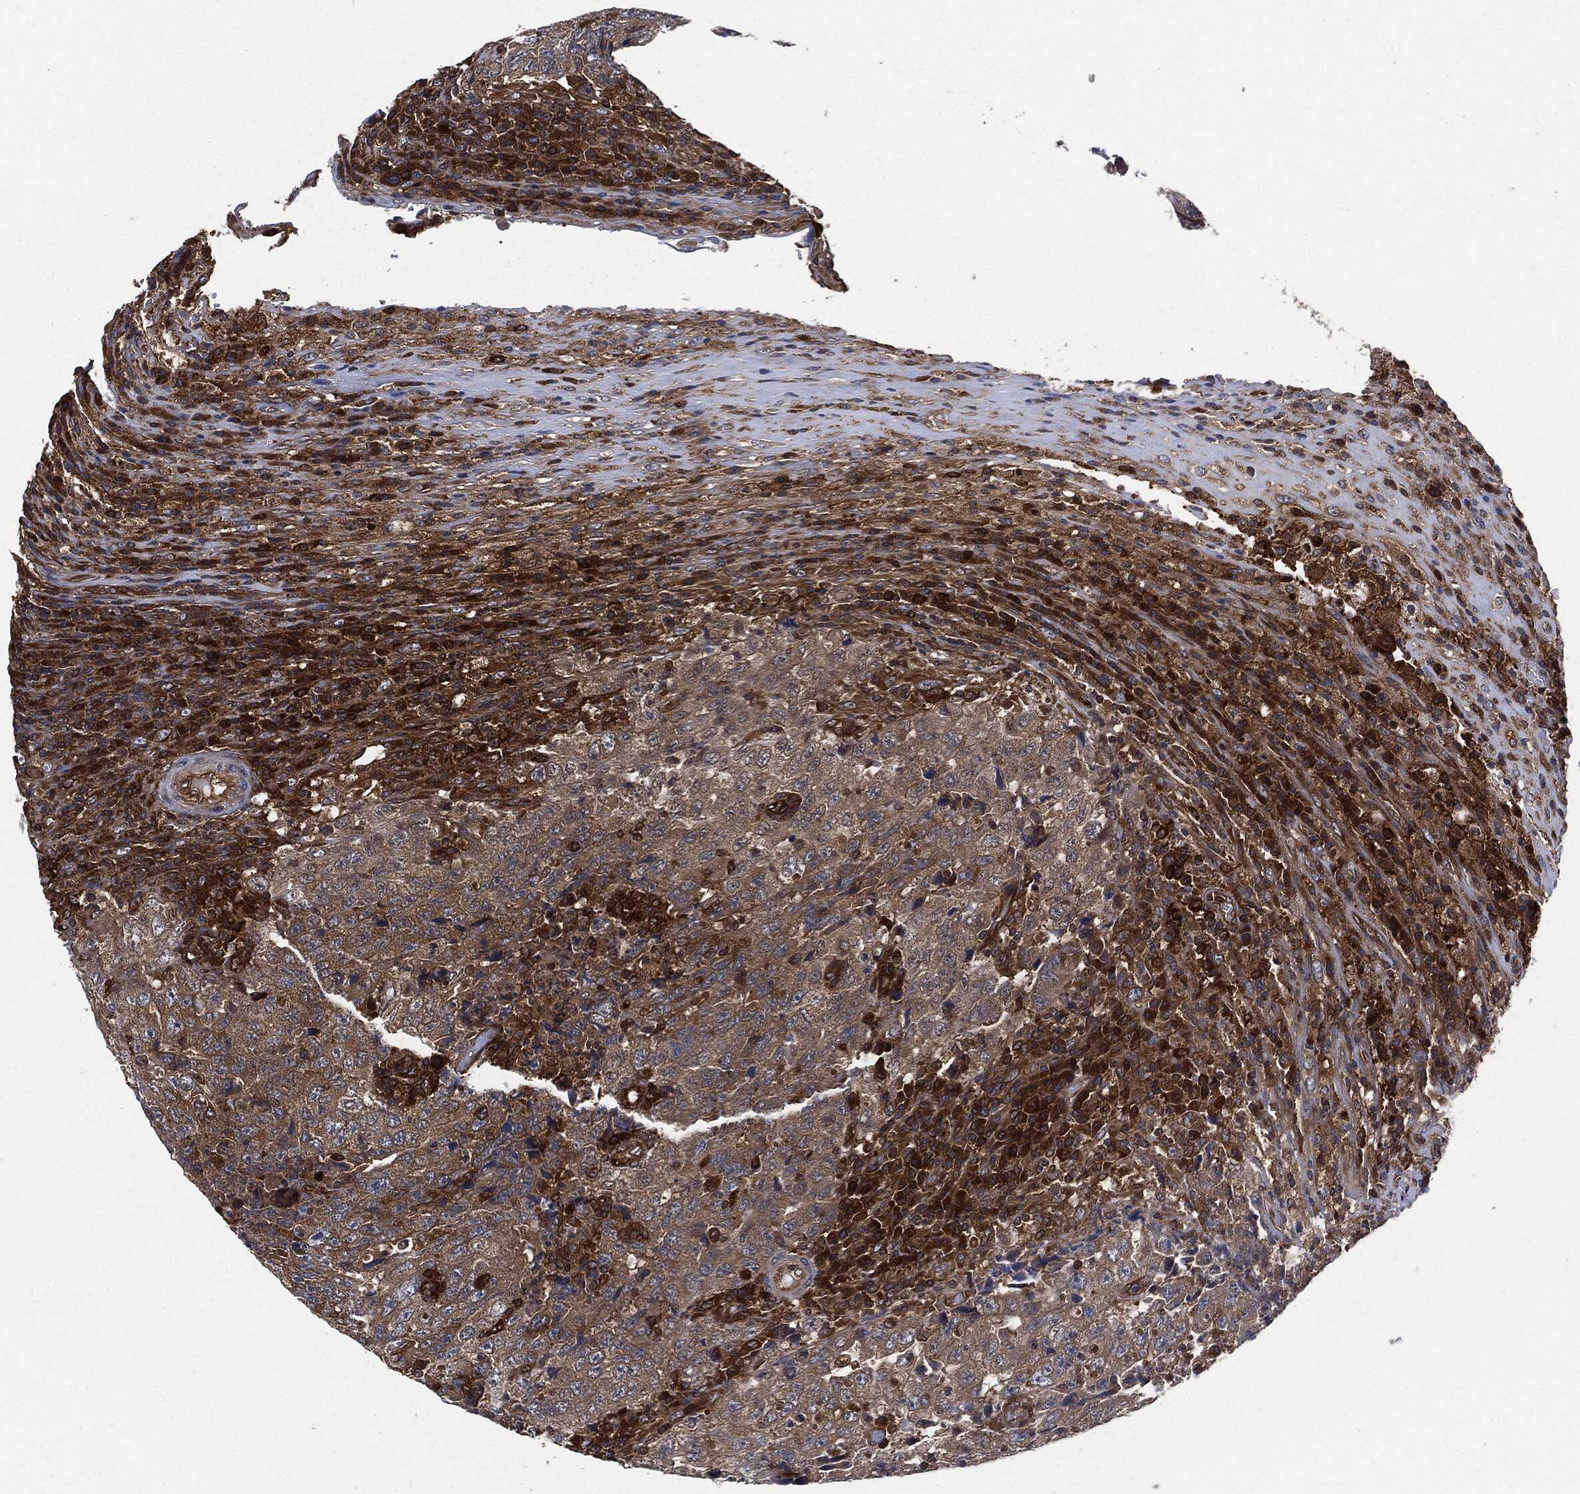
{"staining": {"intensity": "negative", "quantity": "none", "location": "none"}, "tissue": "testis cancer", "cell_type": "Tumor cells", "image_type": "cancer", "snomed": [{"axis": "morphology", "description": "Necrosis, NOS"}, {"axis": "morphology", "description": "Carcinoma, Embryonal, NOS"}, {"axis": "topography", "description": "Testis"}], "caption": "The IHC image has no significant expression in tumor cells of testis embryonal carcinoma tissue.", "gene": "XPNPEP1", "patient": {"sex": "male", "age": 19}}